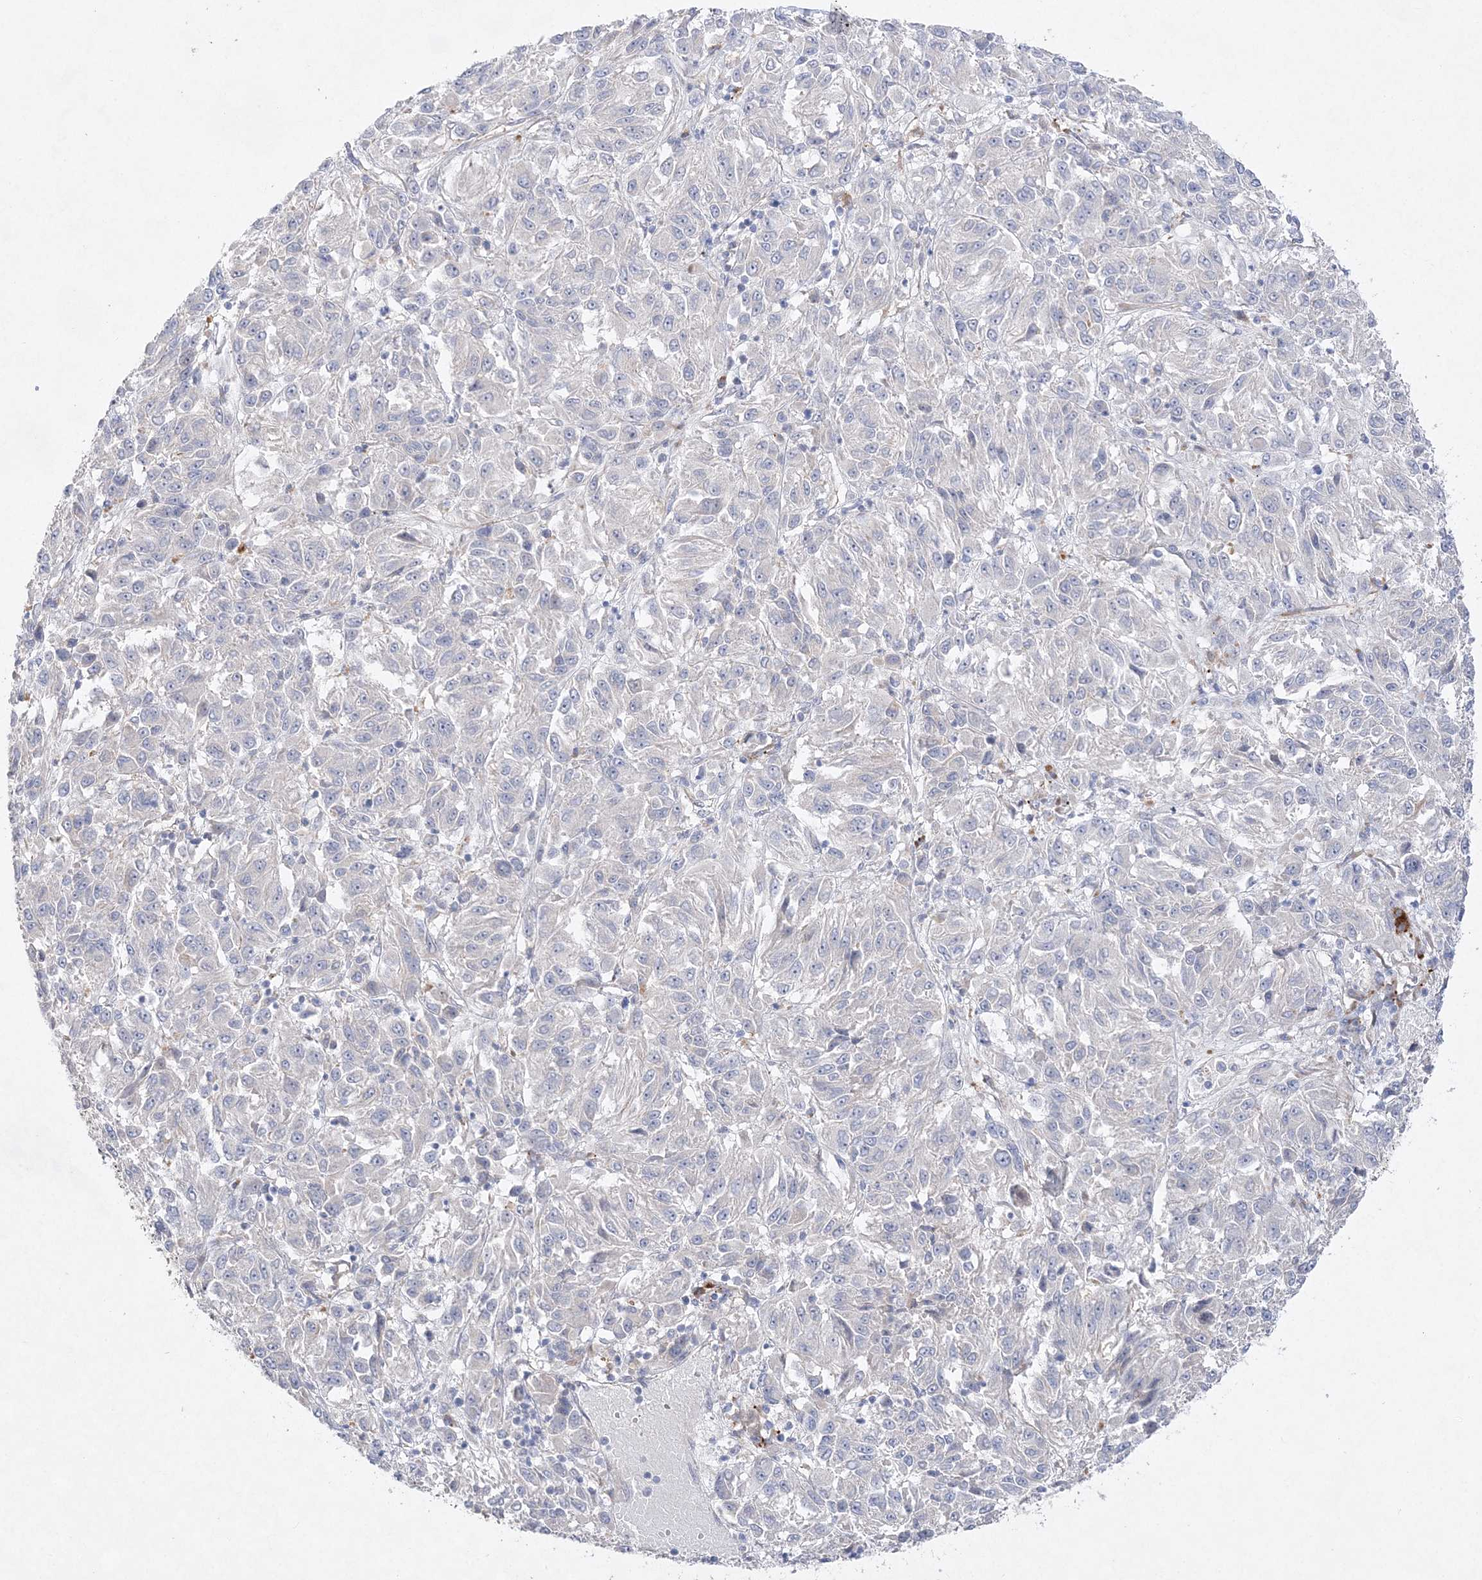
{"staining": {"intensity": "negative", "quantity": "none", "location": "none"}, "tissue": "melanoma", "cell_type": "Tumor cells", "image_type": "cancer", "snomed": [{"axis": "morphology", "description": "Malignant melanoma, Metastatic site"}, {"axis": "topography", "description": "Lung"}], "caption": "Immunohistochemistry (IHC) photomicrograph of melanoma stained for a protein (brown), which reveals no staining in tumor cells. Brightfield microscopy of immunohistochemistry (IHC) stained with DAB (brown) and hematoxylin (blue), captured at high magnification.", "gene": "TMEM132B", "patient": {"sex": "male", "age": 64}}